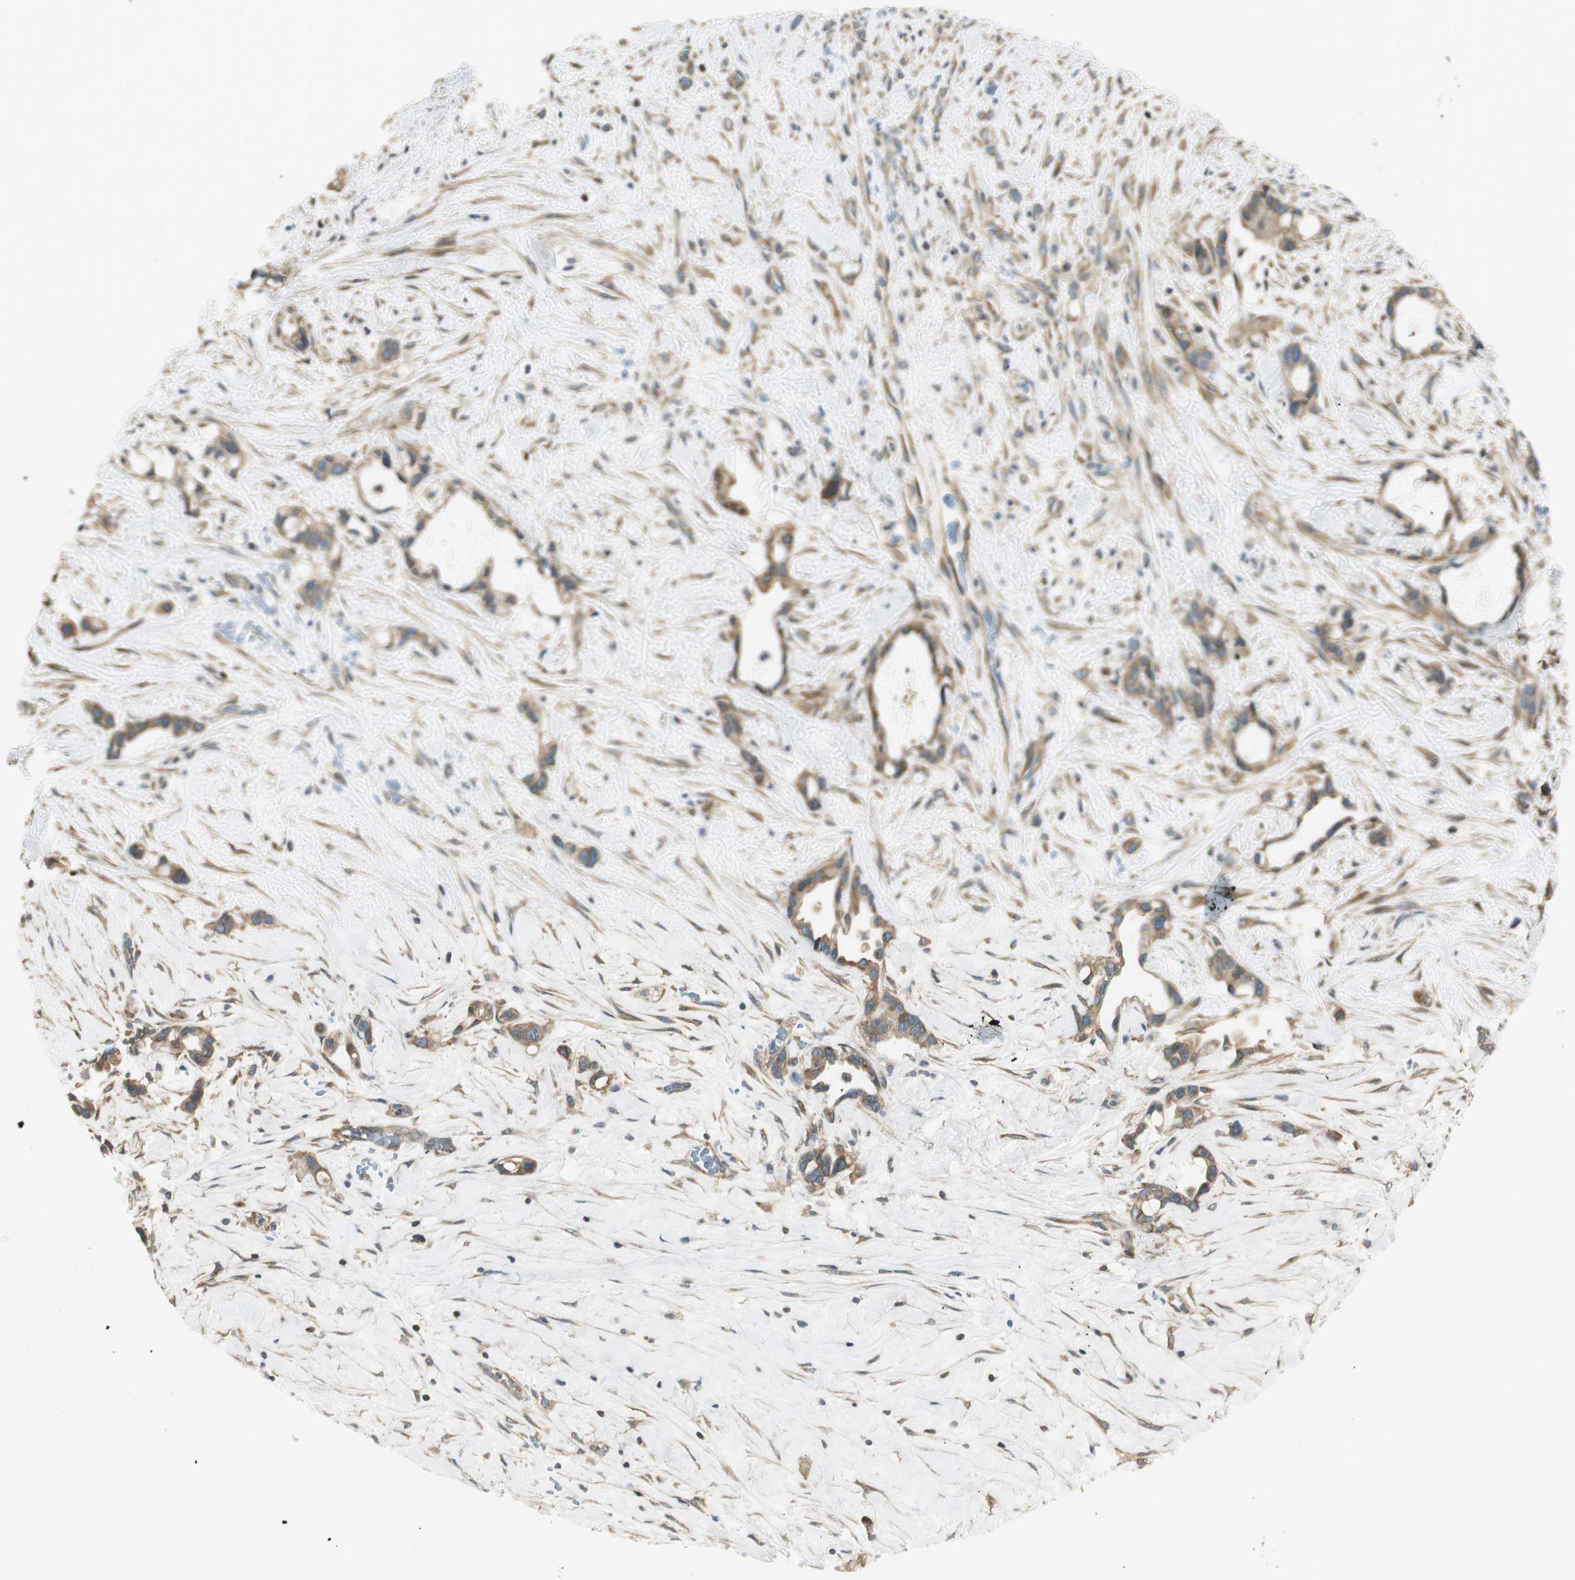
{"staining": {"intensity": "moderate", "quantity": ">75%", "location": "cytoplasmic/membranous"}, "tissue": "liver cancer", "cell_type": "Tumor cells", "image_type": "cancer", "snomed": [{"axis": "morphology", "description": "Cholangiocarcinoma"}, {"axis": "topography", "description": "Liver"}], "caption": "Immunohistochemistry (IHC) micrograph of liver cholangiocarcinoma stained for a protein (brown), which exhibits medium levels of moderate cytoplasmic/membranous expression in about >75% of tumor cells.", "gene": "PI4K2B", "patient": {"sex": "female", "age": 65}}